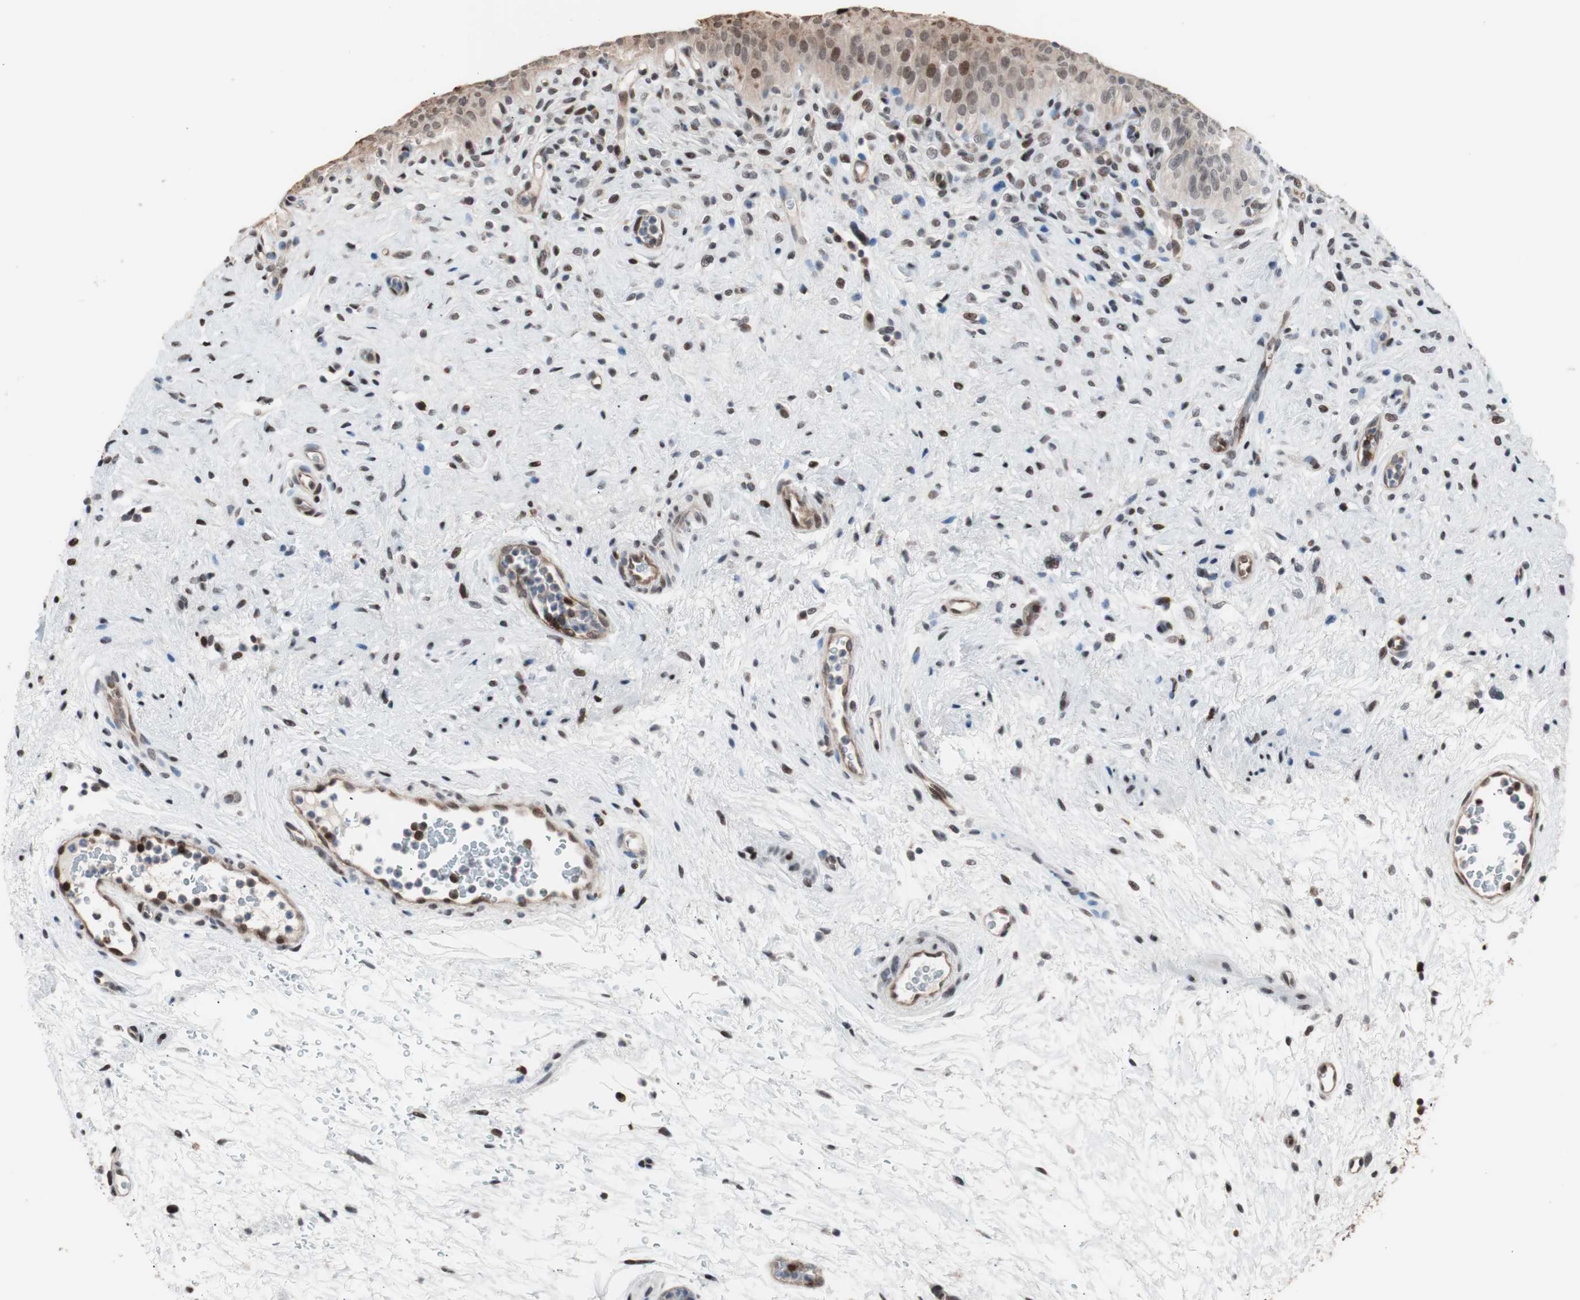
{"staining": {"intensity": "strong", "quantity": ">75%", "location": "nuclear"}, "tissue": "urinary bladder", "cell_type": "Urothelial cells", "image_type": "normal", "snomed": [{"axis": "morphology", "description": "Normal tissue, NOS"}, {"axis": "morphology", "description": "Urothelial carcinoma, High grade"}, {"axis": "topography", "description": "Urinary bladder"}], "caption": "An IHC histopathology image of benign tissue is shown. Protein staining in brown labels strong nuclear positivity in urinary bladder within urothelial cells.", "gene": "POGZ", "patient": {"sex": "male", "age": 46}}